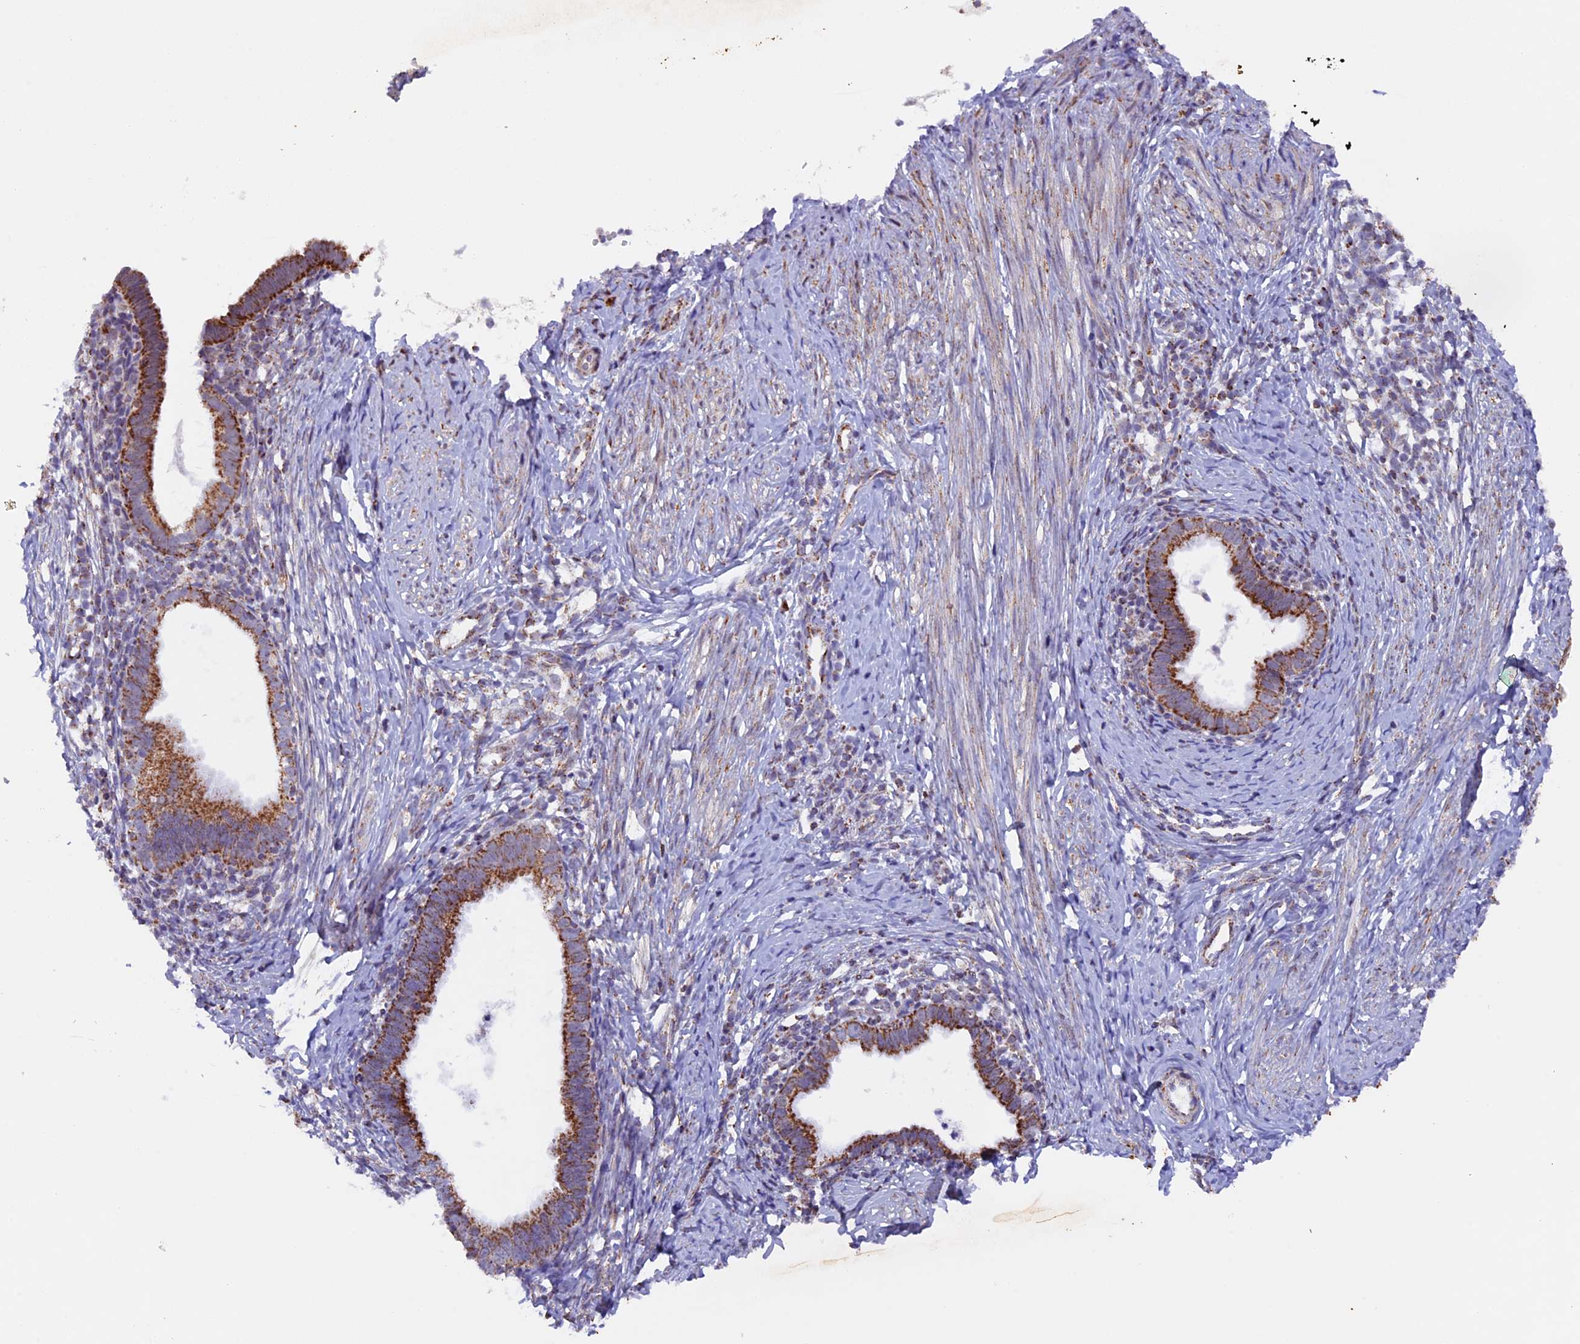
{"staining": {"intensity": "strong", "quantity": ">75%", "location": "cytoplasmic/membranous"}, "tissue": "cervical cancer", "cell_type": "Tumor cells", "image_type": "cancer", "snomed": [{"axis": "morphology", "description": "Adenocarcinoma, NOS"}, {"axis": "topography", "description": "Cervix"}], "caption": "IHC staining of cervical adenocarcinoma, which exhibits high levels of strong cytoplasmic/membranous staining in about >75% of tumor cells indicating strong cytoplasmic/membranous protein positivity. The staining was performed using DAB (3,3'-diaminobenzidine) (brown) for protein detection and nuclei were counterstained in hematoxylin (blue).", "gene": "TFAM", "patient": {"sex": "female", "age": 36}}